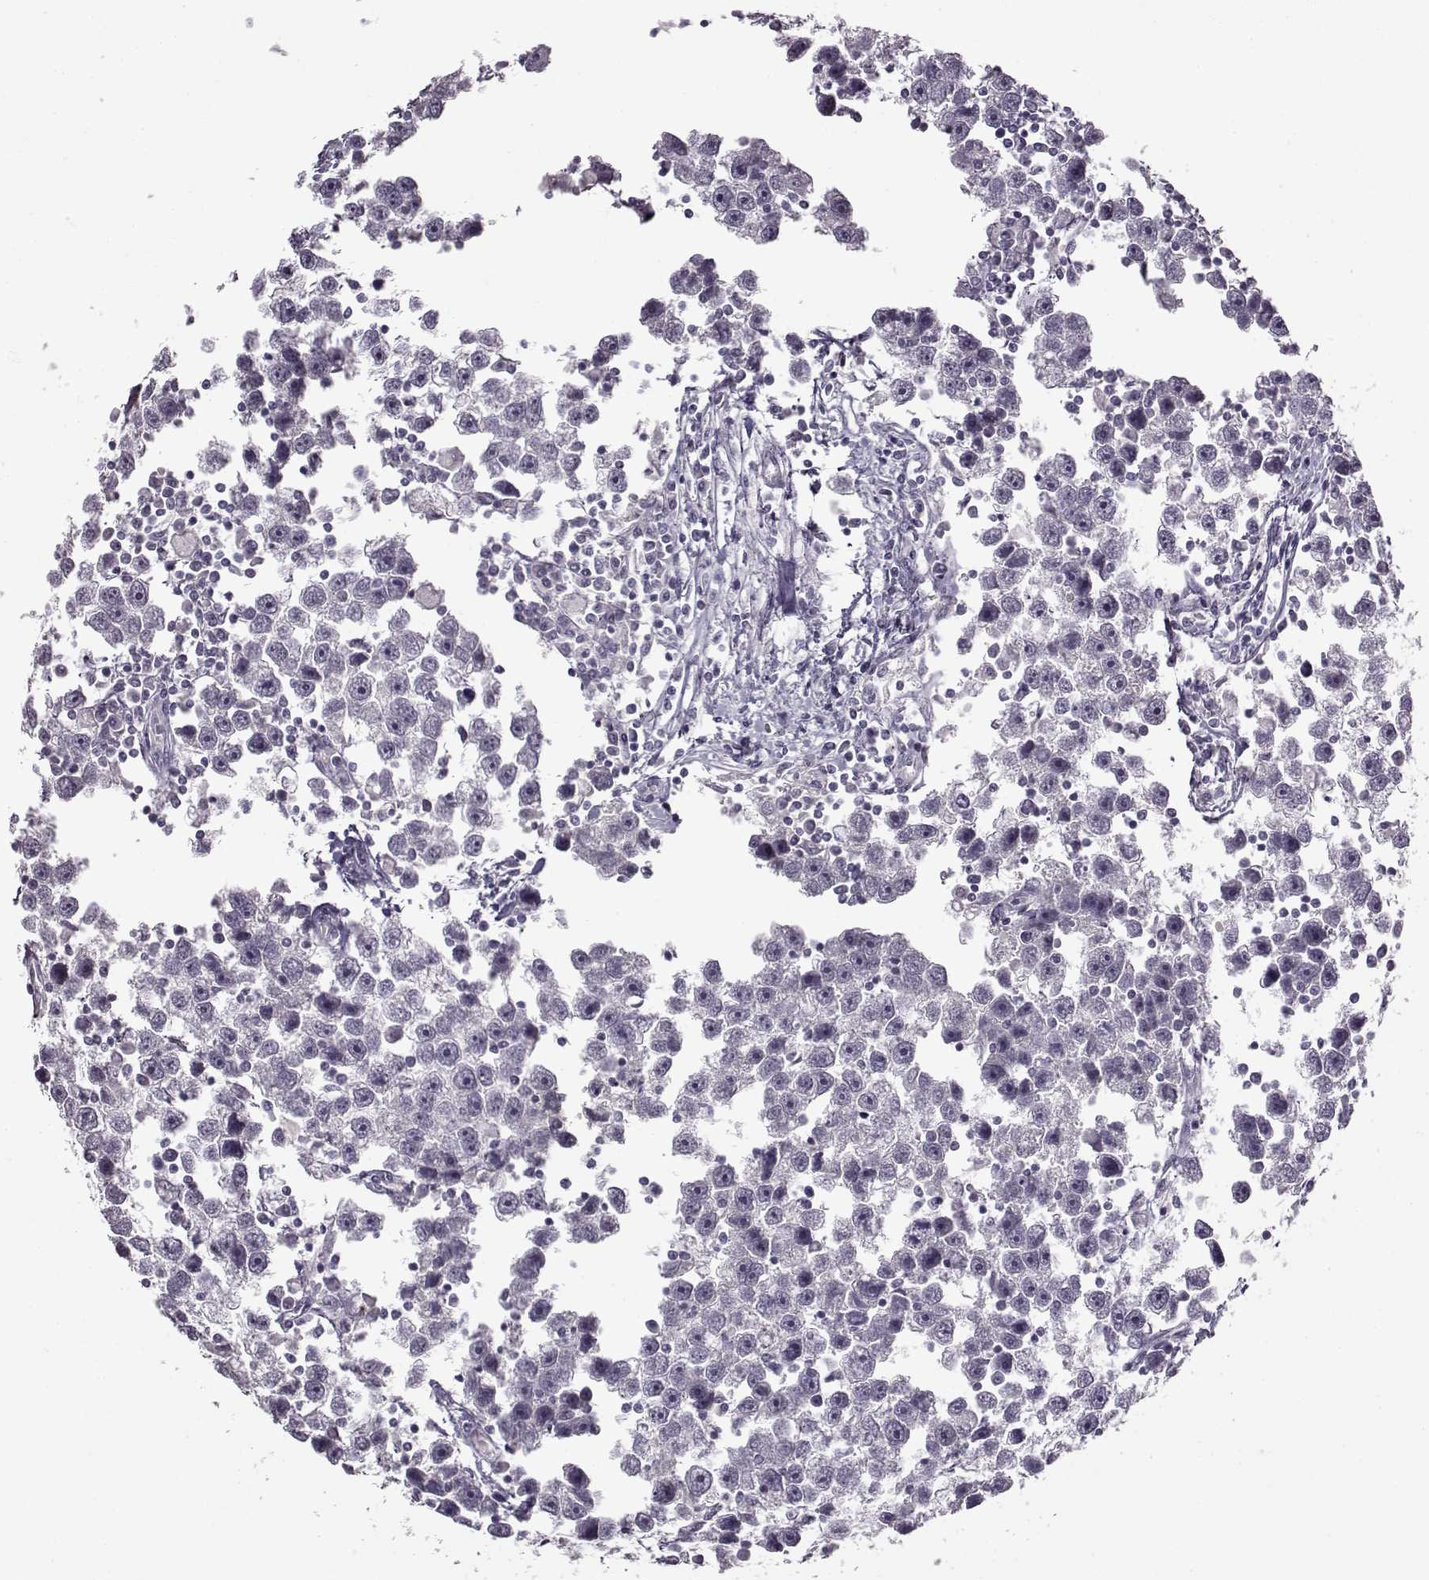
{"staining": {"intensity": "negative", "quantity": "none", "location": "none"}, "tissue": "testis cancer", "cell_type": "Tumor cells", "image_type": "cancer", "snomed": [{"axis": "morphology", "description": "Seminoma, NOS"}, {"axis": "topography", "description": "Testis"}], "caption": "This is an immunohistochemistry image of human testis cancer (seminoma). There is no positivity in tumor cells.", "gene": "FSHB", "patient": {"sex": "male", "age": 30}}